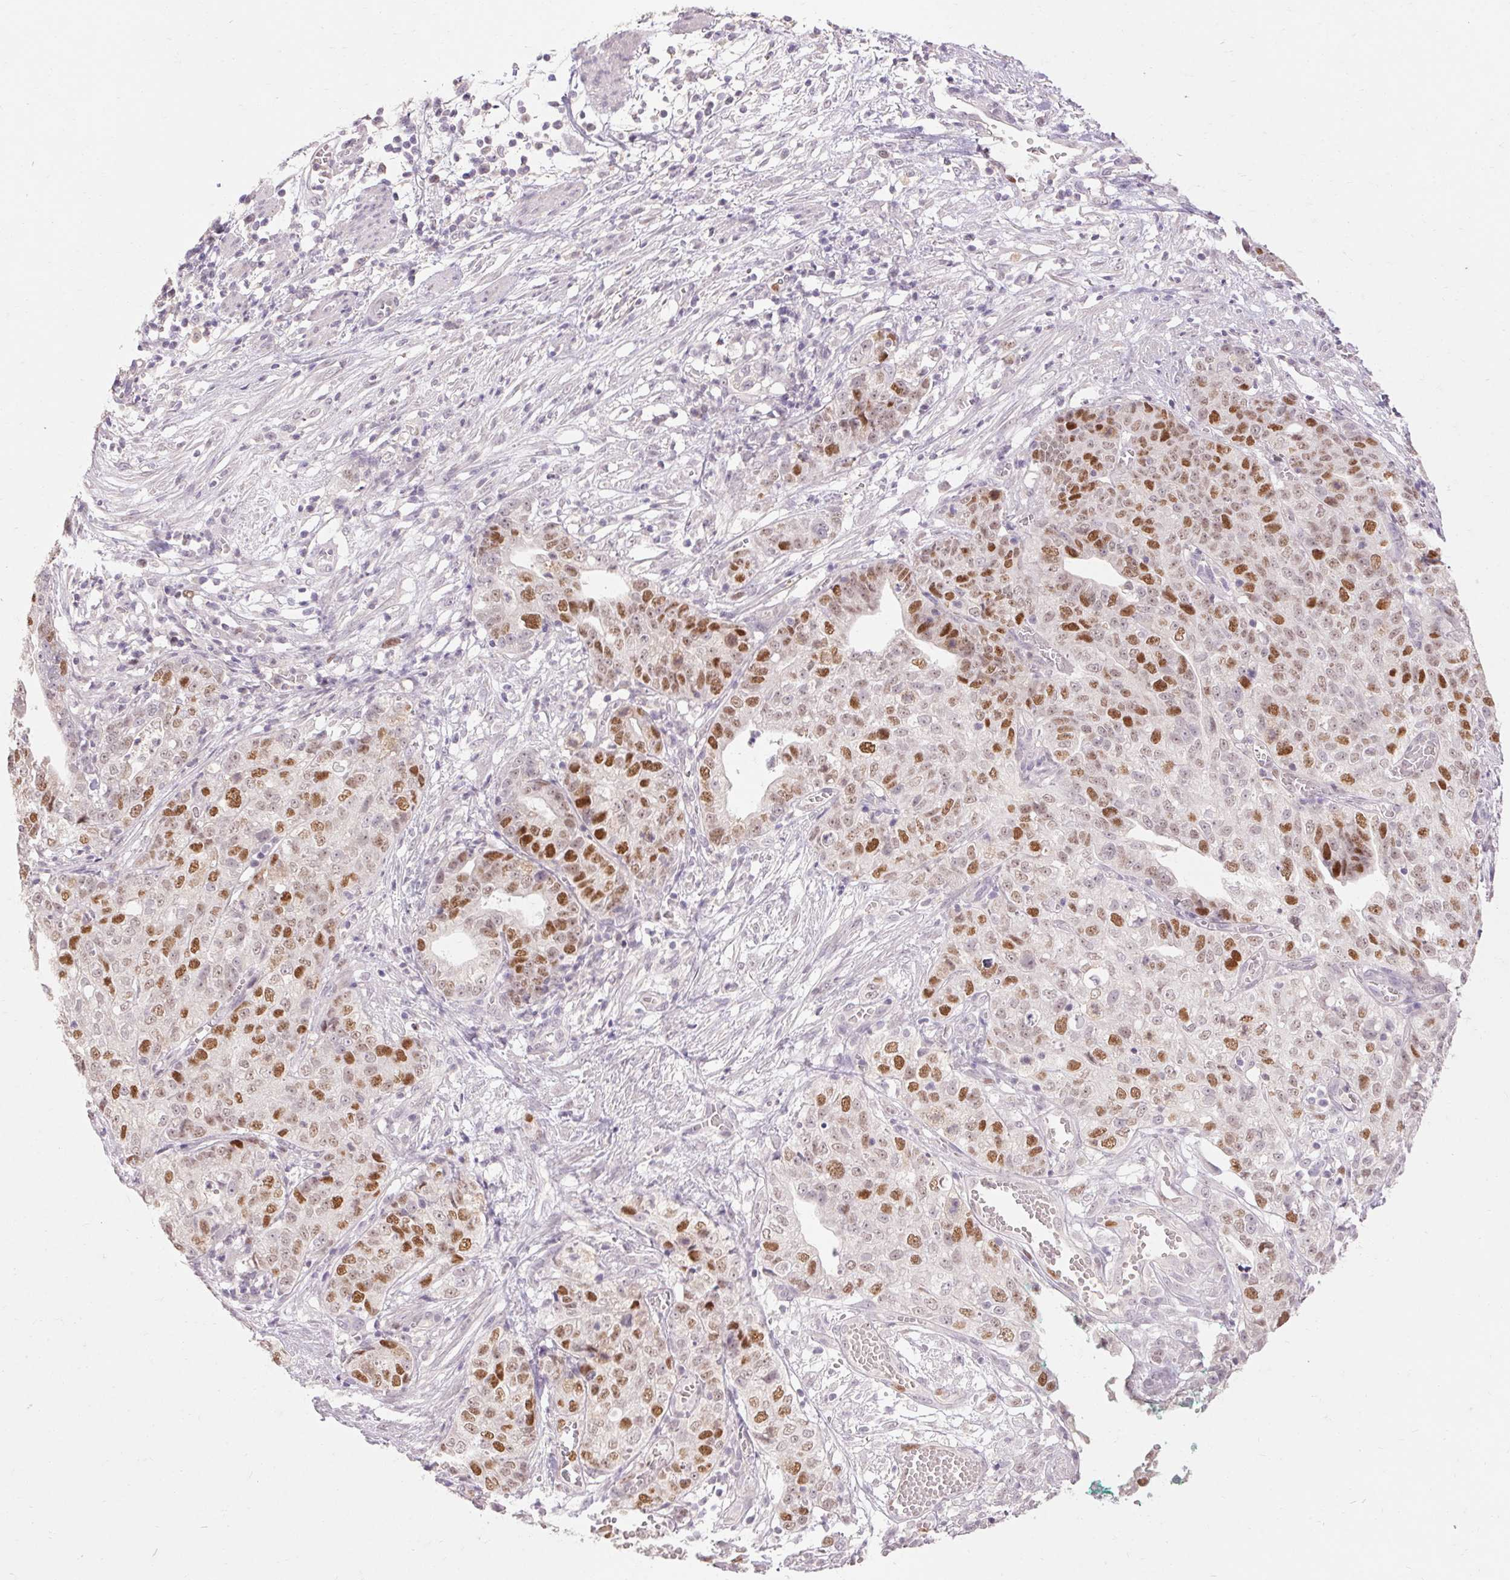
{"staining": {"intensity": "strong", "quantity": "25%-75%", "location": "nuclear"}, "tissue": "stomach cancer", "cell_type": "Tumor cells", "image_type": "cancer", "snomed": [{"axis": "morphology", "description": "Adenocarcinoma, NOS"}, {"axis": "topography", "description": "Stomach, upper"}], "caption": "A high-resolution histopathology image shows immunohistochemistry (IHC) staining of adenocarcinoma (stomach), which reveals strong nuclear staining in about 25%-75% of tumor cells.", "gene": "SKP2", "patient": {"sex": "female", "age": 67}}